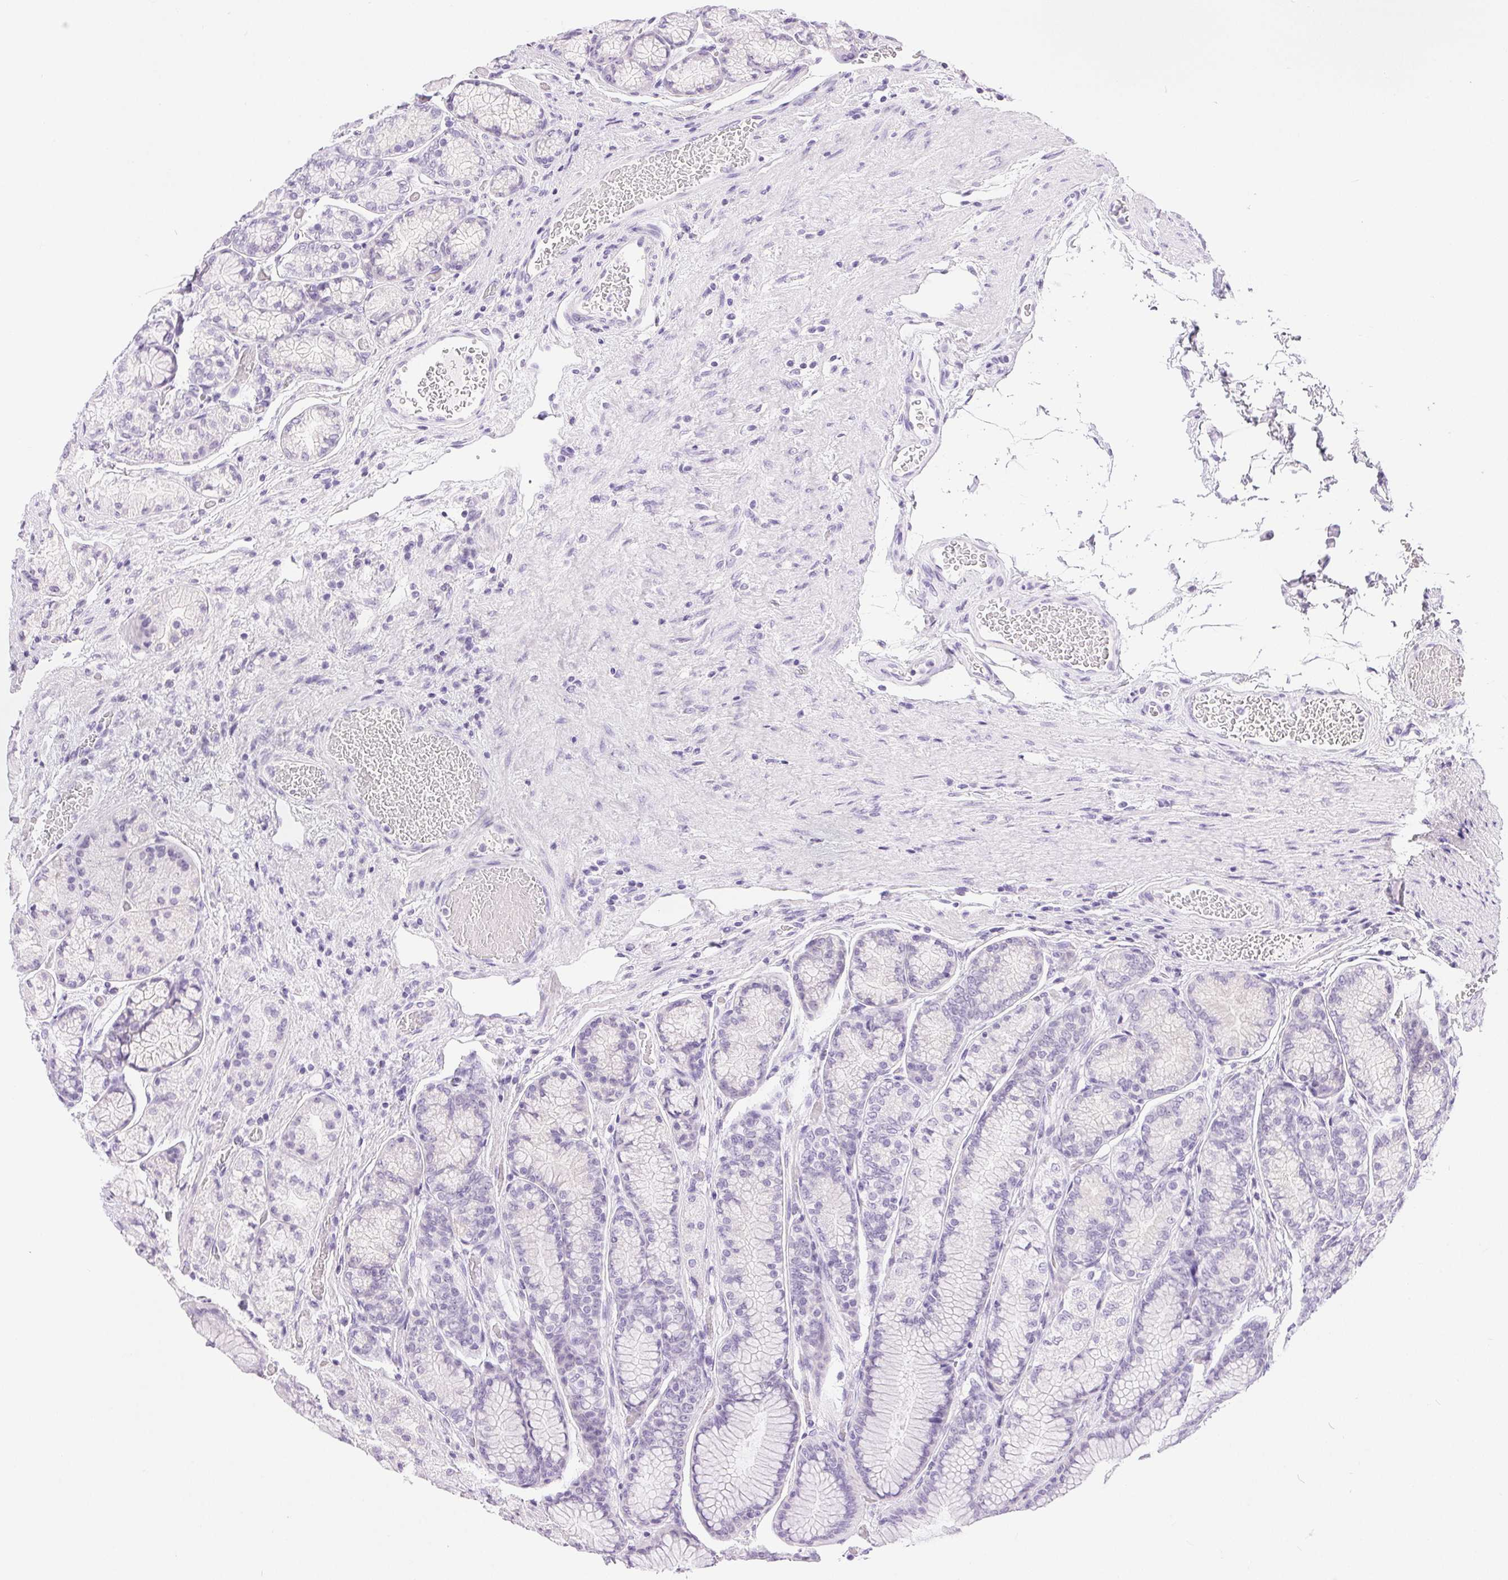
{"staining": {"intensity": "negative", "quantity": "none", "location": "none"}, "tissue": "stomach", "cell_type": "Glandular cells", "image_type": "normal", "snomed": [{"axis": "morphology", "description": "Normal tissue, NOS"}, {"axis": "morphology", "description": "Adenocarcinoma, NOS"}, {"axis": "morphology", "description": "Adenocarcinoma, High grade"}, {"axis": "topography", "description": "Stomach, upper"}, {"axis": "topography", "description": "Stomach"}], "caption": "Immunohistochemistry (IHC) photomicrograph of normal stomach: stomach stained with DAB reveals no significant protein staining in glandular cells.", "gene": "XDH", "patient": {"sex": "female", "age": 65}}